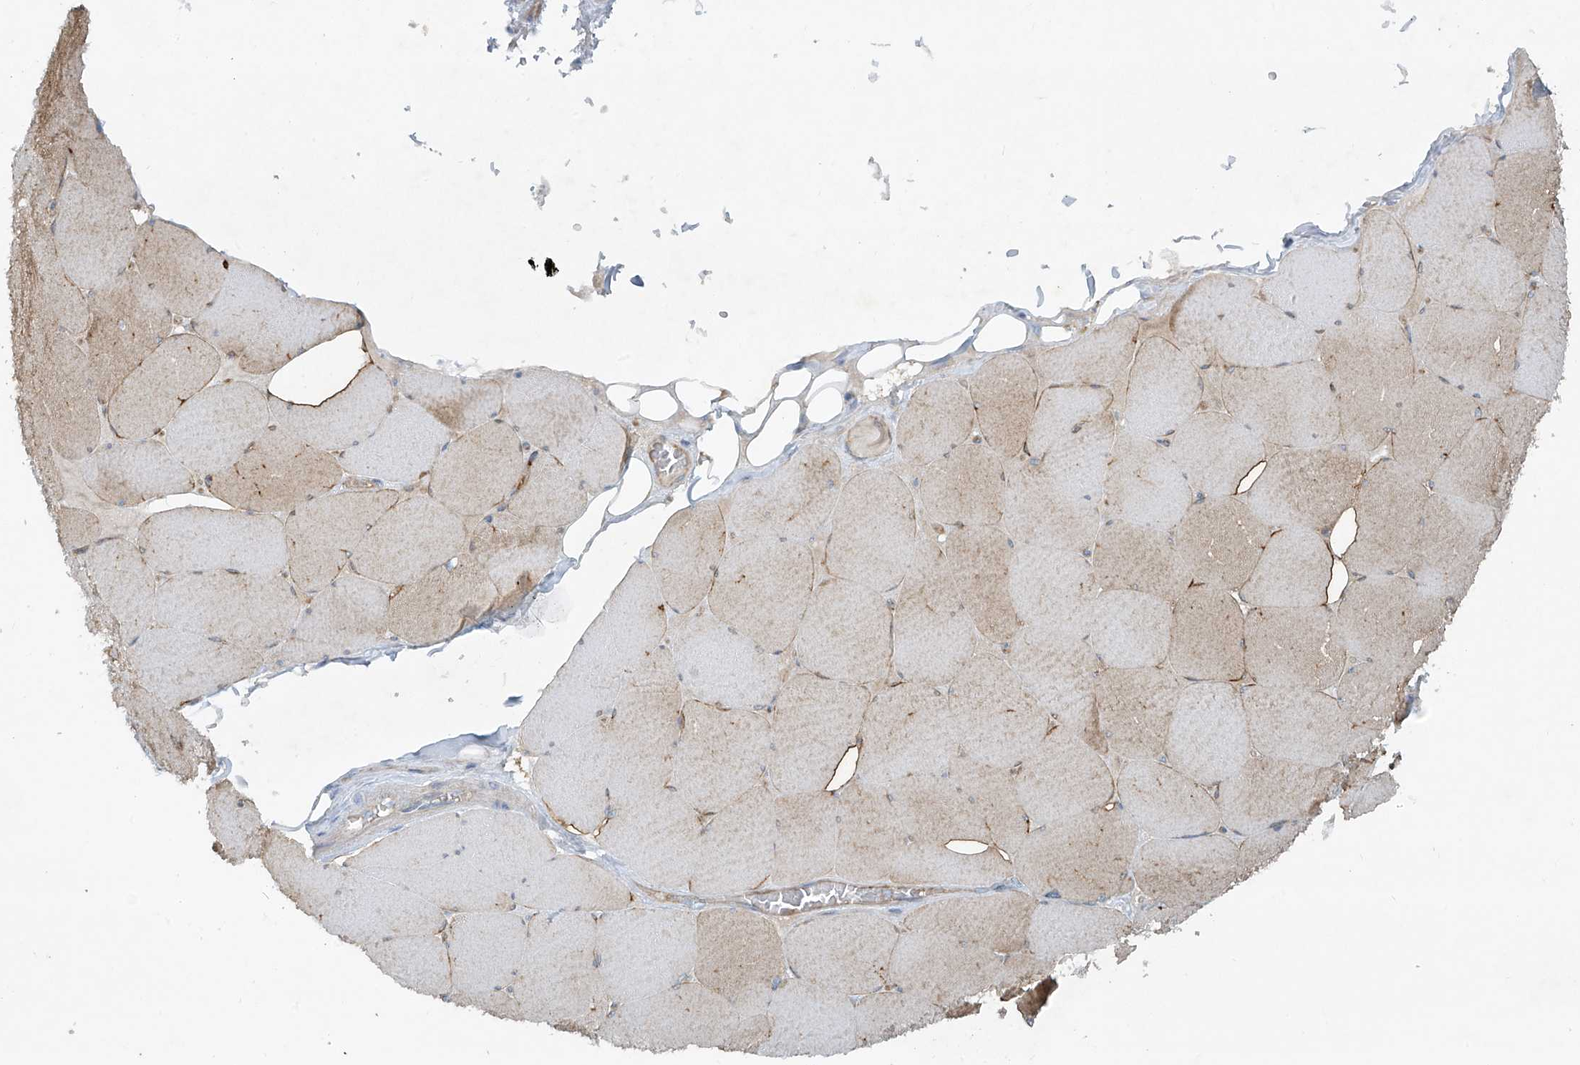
{"staining": {"intensity": "moderate", "quantity": "25%-75%", "location": "cytoplasmic/membranous"}, "tissue": "skeletal muscle", "cell_type": "Myocytes", "image_type": "normal", "snomed": [{"axis": "morphology", "description": "Normal tissue, NOS"}, {"axis": "topography", "description": "Skeletal muscle"}, {"axis": "topography", "description": "Head-Neck"}], "caption": "Skeletal muscle stained with DAB immunohistochemistry (IHC) reveals medium levels of moderate cytoplasmic/membranous staining in about 25%-75% of myocytes.", "gene": "VAMP5", "patient": {"sex": "male", "age": 66}}